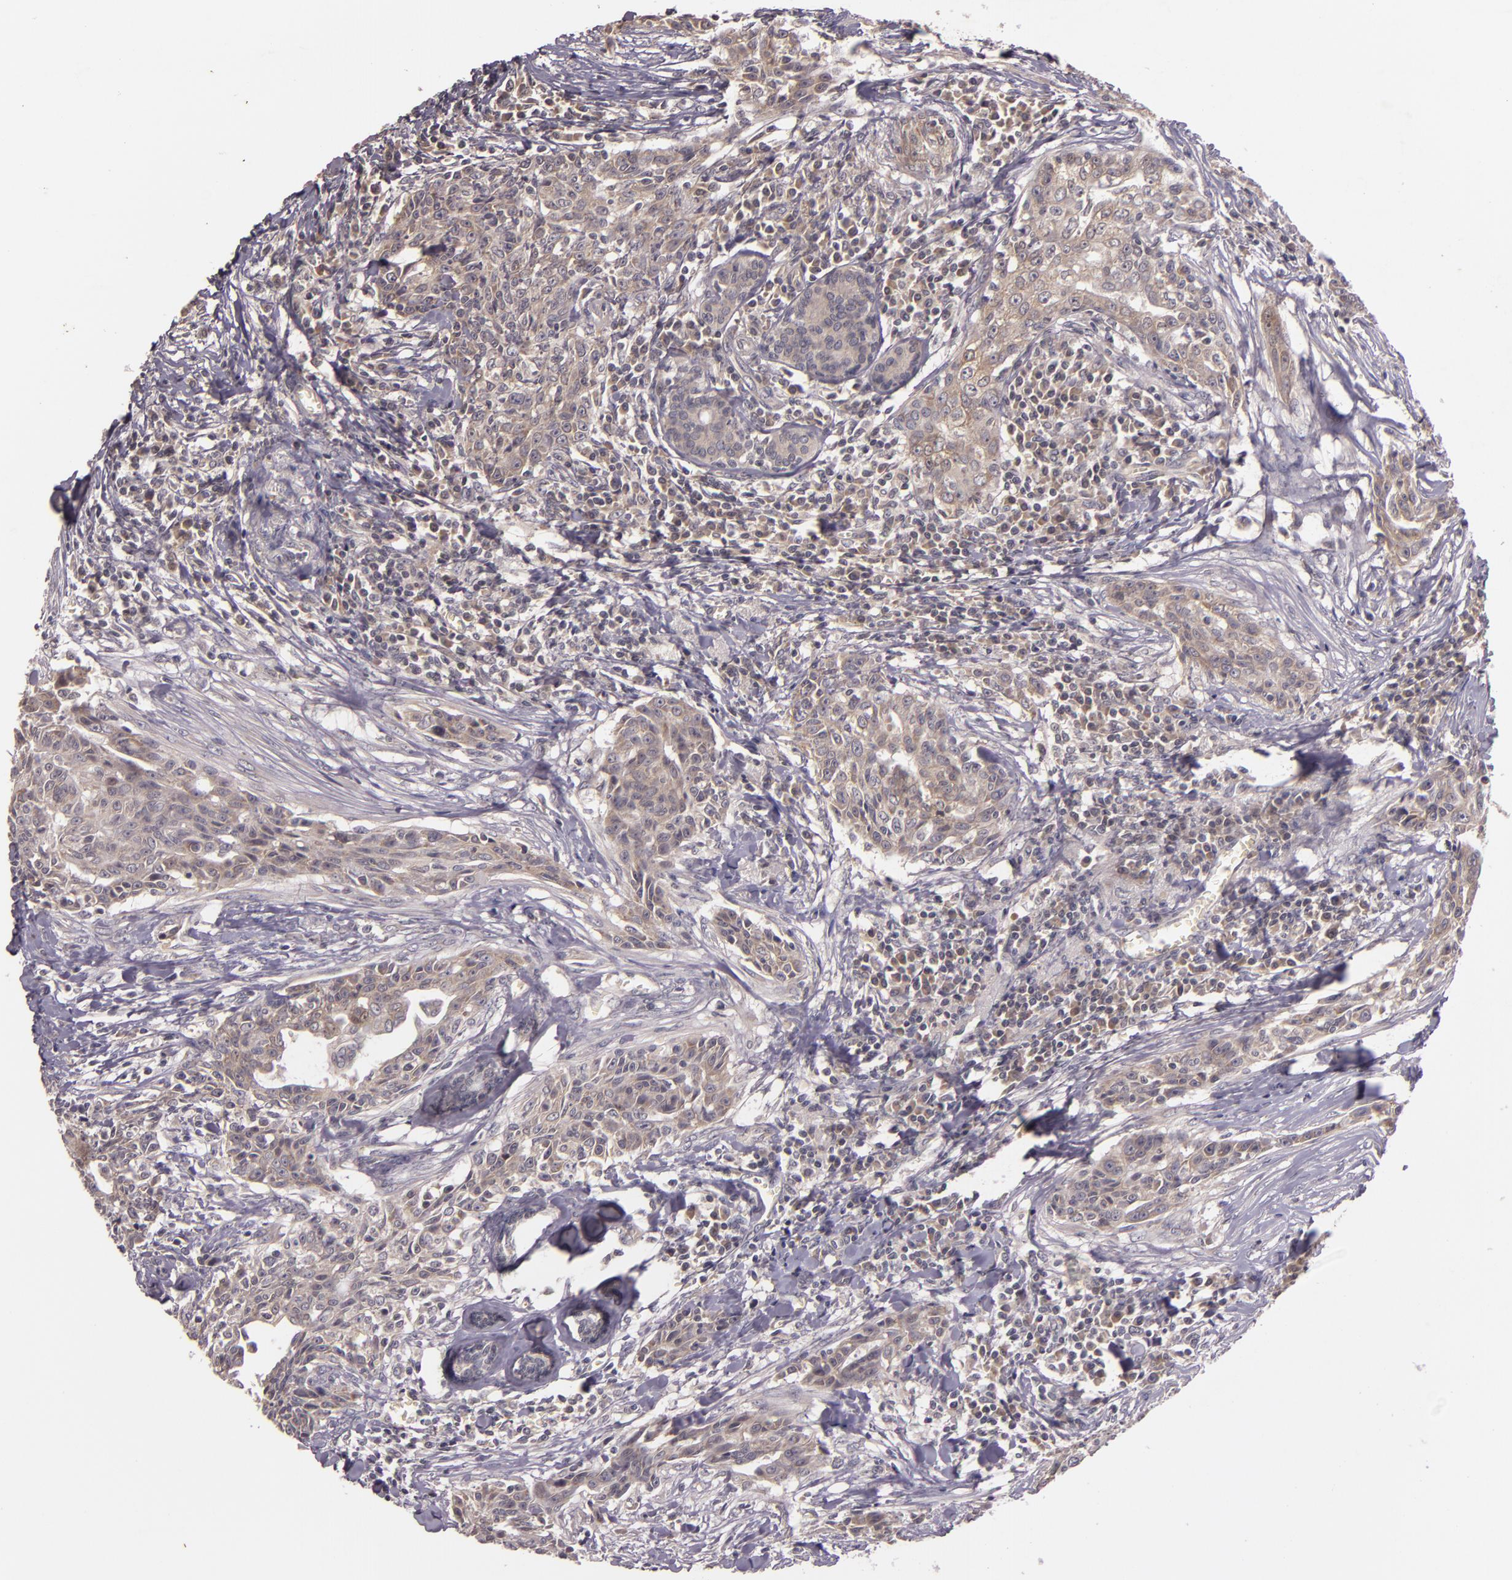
{"staining": {"intensity": "weak", "quantity": "<25%", "location": "cytoplasmic/membranous"}, "tissue": "breast cancer", "cell_type": "Tumor cells", "image_type": "cancer", "snomed": [{"axis": "morphology", "description": "Duct carcinoma"}, {"axis": "topography", "description": "Breast"}], "caption": "Immunohistochemistry photomicrograph of human breast cancer stained for a protein (brown), which reveals no positivity in tumor cells.", "gene": "TFF1", "patient": {"sex": "female", "age": 50}}